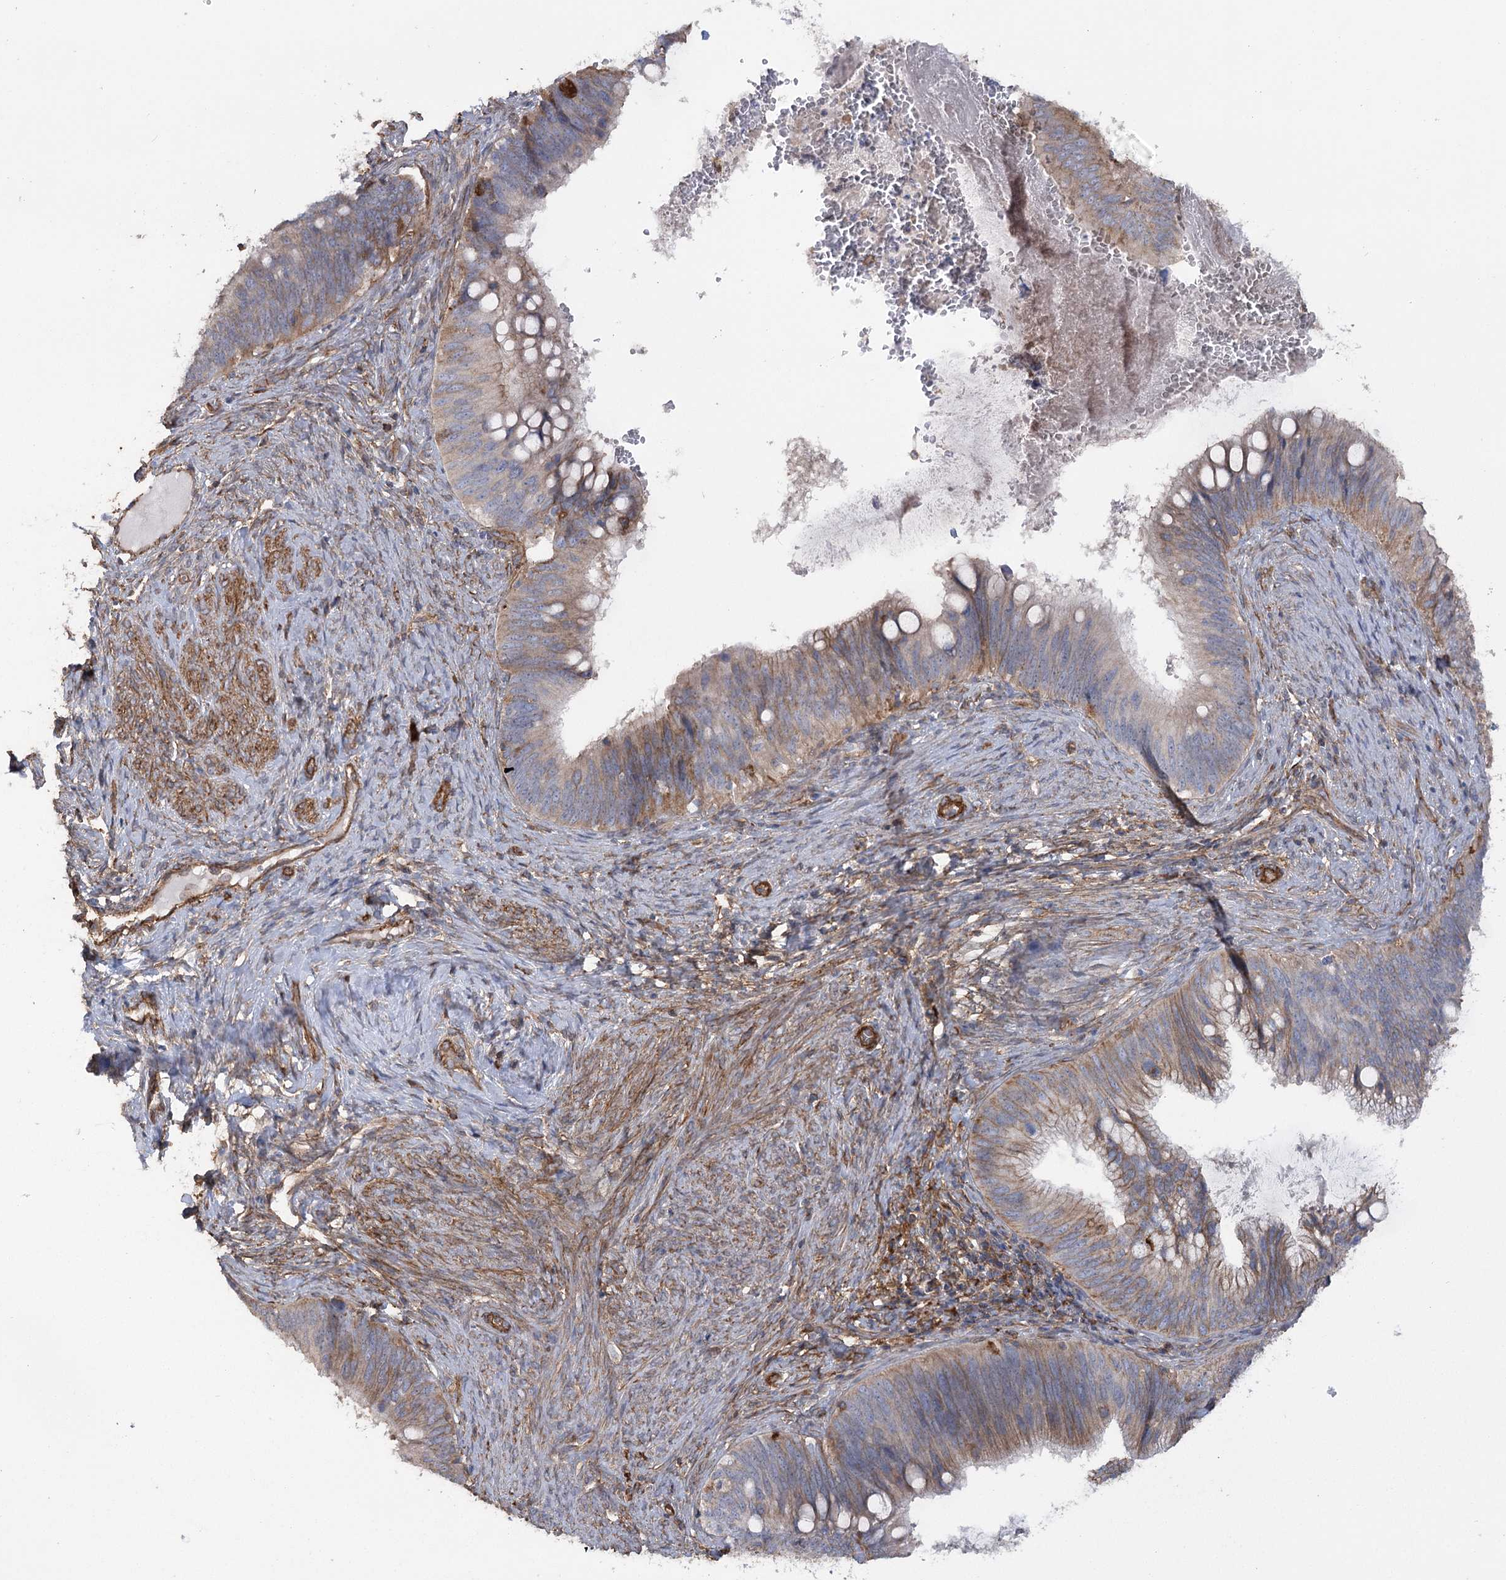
{"staining": {"intensity": "weak", "quantity": "25%-75%", "location": "cytoplasmic/membranous"}, "tissue": "cervical cancer", "cell_type": "Tumor cells", "image_type": "cancer", "snomed": [{"axis": "morphology", "description": "Adenocarcinoma, NOS"}, {"axis": "topography", "description": "Cervix"}], "caption": "Approximately 25%-75% of tumor cells in adenocarcinoma (cervical) exhibit weak cytoplasmic/membranous protein staining as visualized by brown immunohistochemical staining.", "gene": "SYNPO2", "patient": {"sex": "female", "age": 42}}